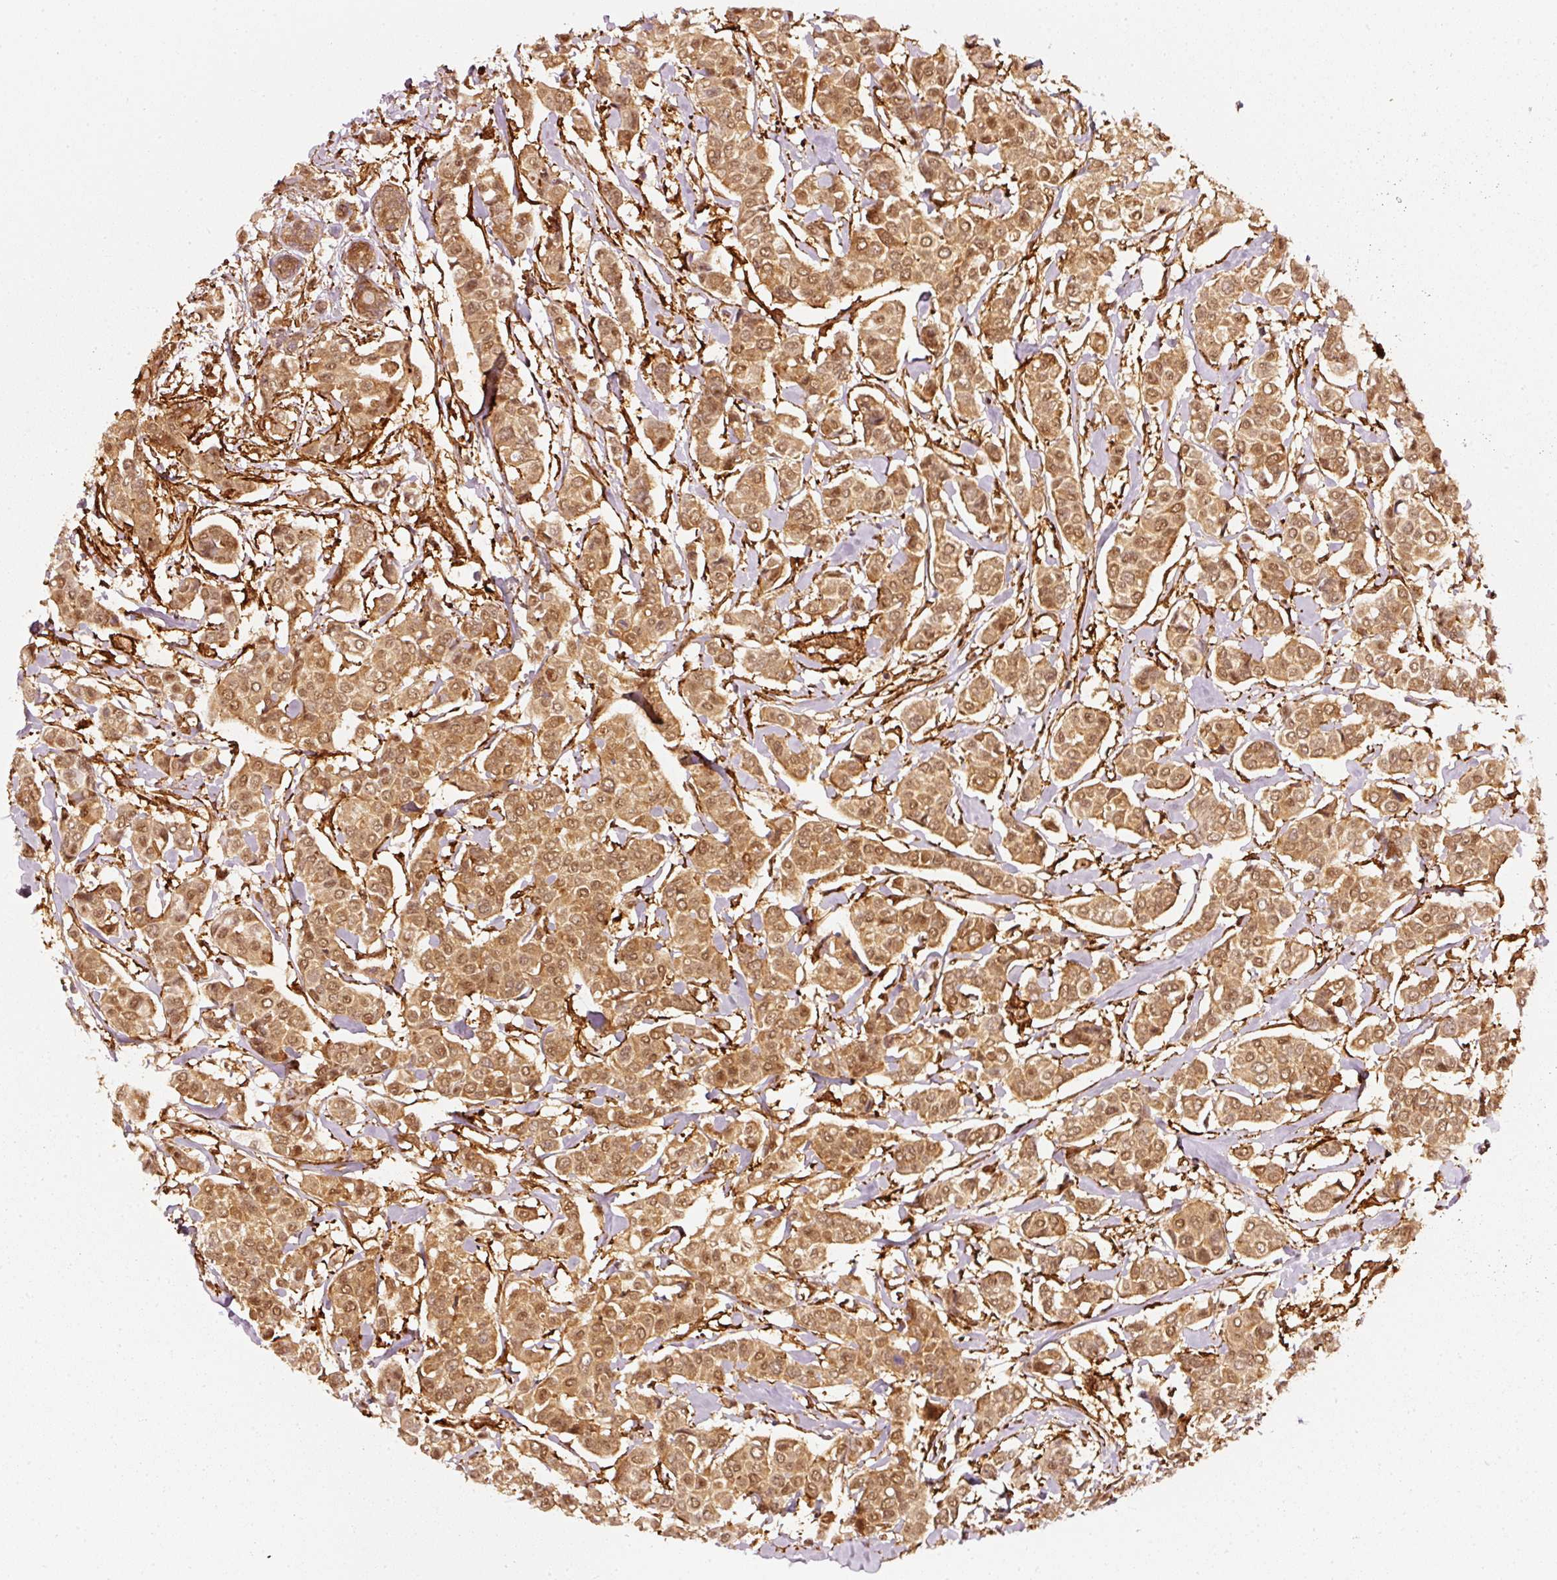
{"staining": {"intensity": "moderate", "quantity": ">75%", "location": "cytoplasmic/membranous,nuclear"}, "tissue": "breast cancer", "cell_type": "Tumor cells", "image_type": "cancer", "snomed": [{"axis": "morphology", "description": "Lobular carcinoma"}, {"axis": "topography", "description": "Breast"}], "caption": "High-magnification brightfield microscopy of lobular carcinoma (breast) stained with DAB (brown) and counterstained with hematoxylin (blue). tumor cells exhibit moderate cytoplasmic/membranous and nuclear expression is present in approximately>75% of cells.", "gene": "PSMD1", "patient": {"sex": "female", "age": 51}}